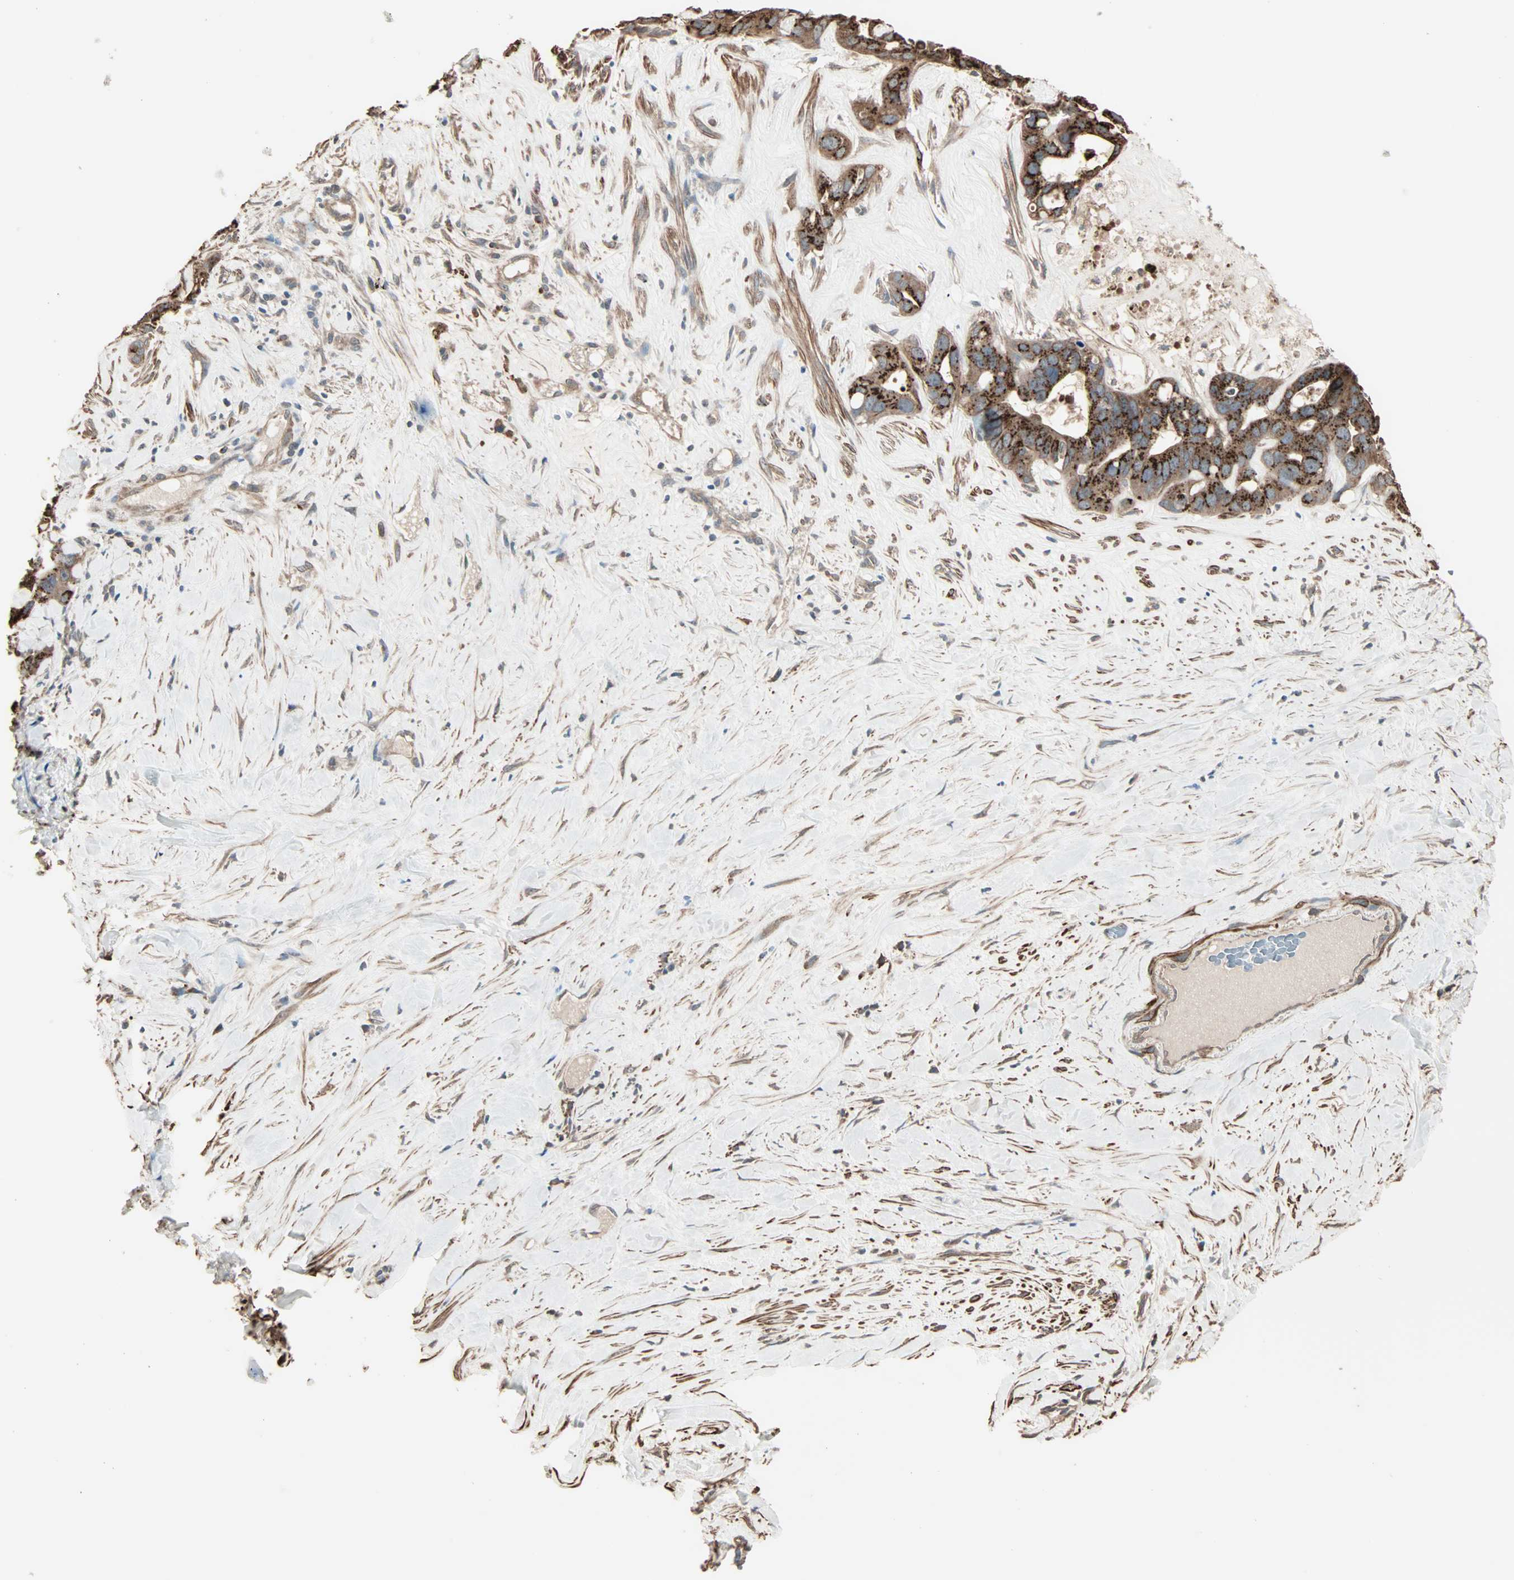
{"staining": {"intensity": "strong", "quantity": ">75%", "location": "cytoplasmic/membranous"}, "tissue": "liver cancer", "cell_type": "Tumor cells", "image_type": "cancer", "snomed": [{"axis": "morphology", "description": "Cholangiocarcinoma"}, {"axis": "topography", "description": "Liver"}], "caption": "Brown immunohistochemical staining in liver cholangiocarcinoma shows strong cytoplasmic/membranous expression in approximately >75% of tumor cells. (IHC, brightfield microscopy, high magnification).", "gene": "GALNT3", "patient": {"sex": "female", "age": 65}}